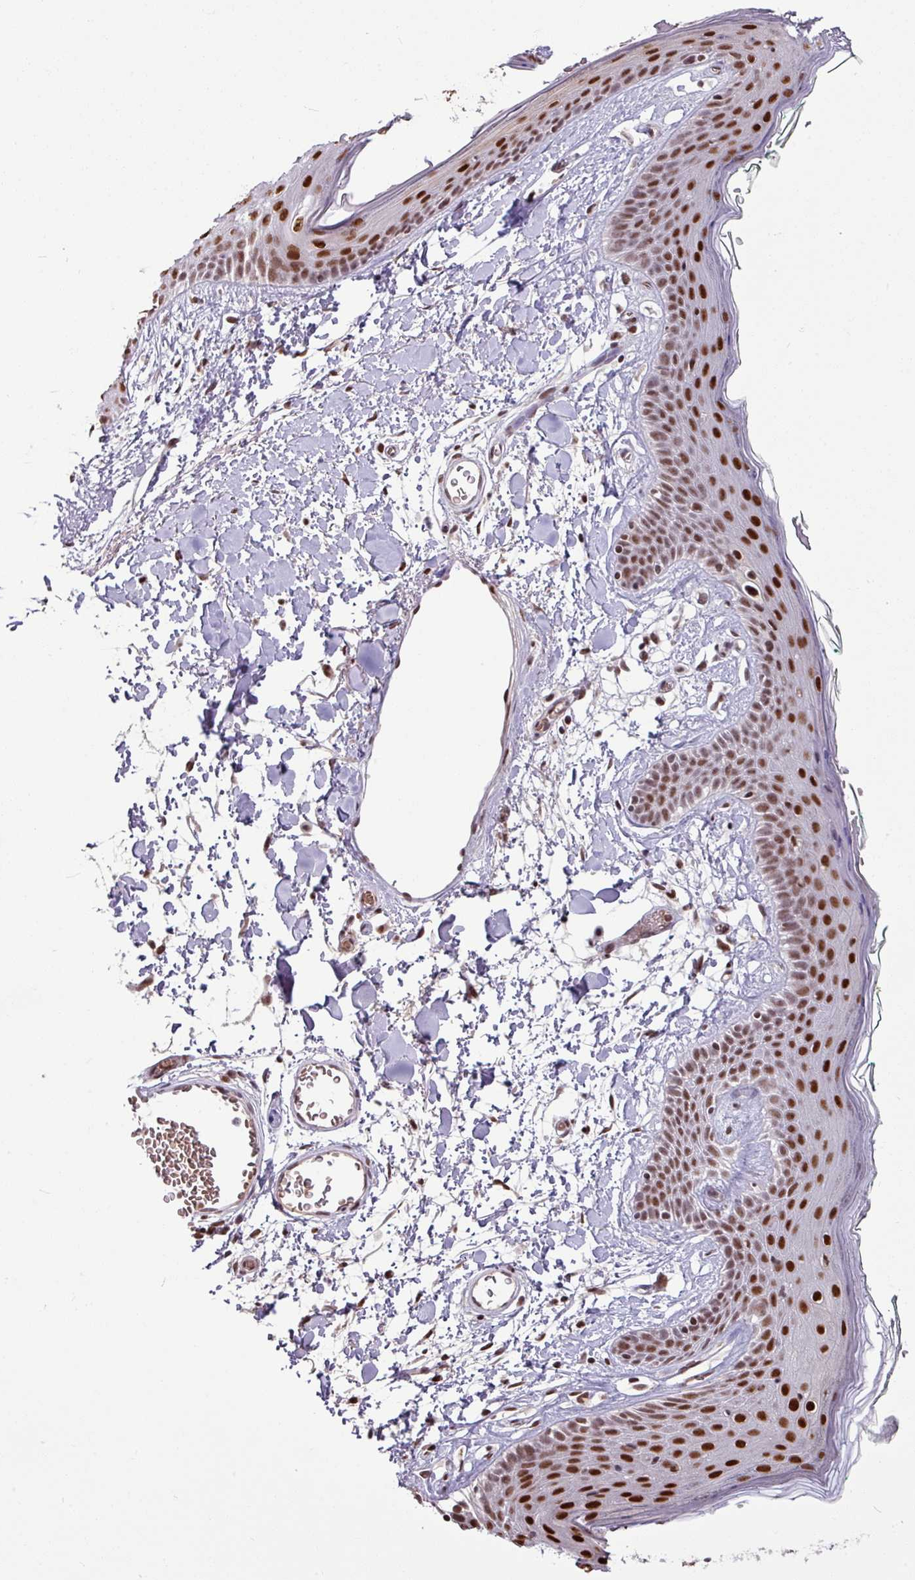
{"staining": {"intensity": "moderate", "quantity": ">75%", "location": "nuclear"}, "tissue": "skin", "cell_type": "Fibroblasts", "image_type": "normal", "snomed": [{"axis": "morphology", "description": "Normal tissue, NOS"}, {"axis": "topography", "description": "Skin"}], "caption": "Immunohistochemistry (DAB (3,3'-diaminobenzidine)) staining of unremarkable skin reveals moderate nuclear protein positivity in about >75% of fibroblasts. The protein is shown in brown color, while the nuclei are stained blue.", "gene": "TDG", "patient": {"sex": "male", "age": 79}}